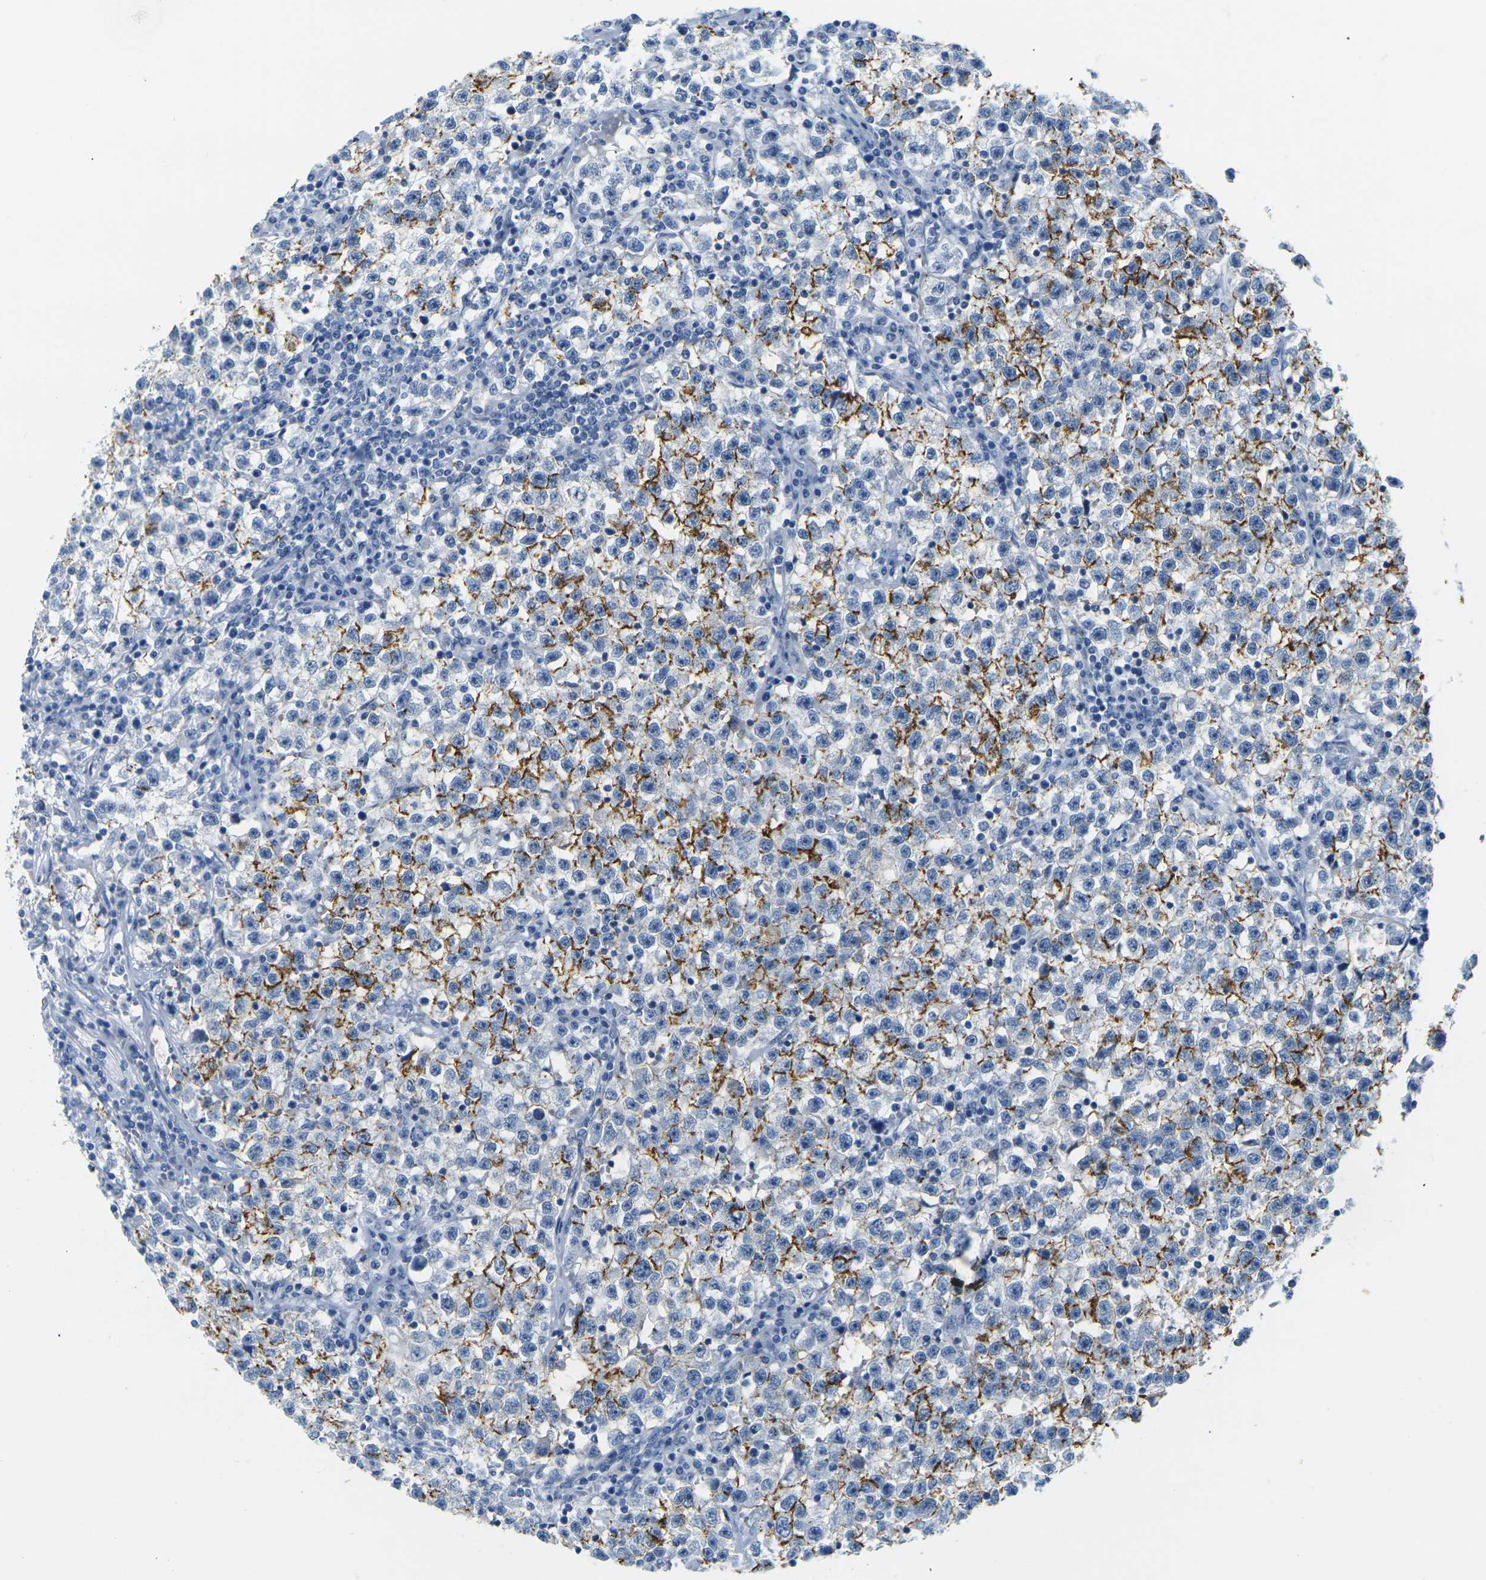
{"staining": {"intensity": "strong", "quantity": "25%-75%", "location": "cytoplasmic/membranous"}, "tissue": "testis cancer", "cell_type": "Tumor cells", "image_type": "cancer", "snomed": [{"axis": "morphology", "description": "Seminoma, NOS"}, {"axis": "topography", "description": "Testis"}], "caption": "Immunohistochemical staining of human testis seminoma exhibits high levels of strong cytoplasmic/membranous protein positivity in about 25%-75% of tumor cells.", "gene": "CLDN7", "patient": {"sex": "male", "age": 22}}